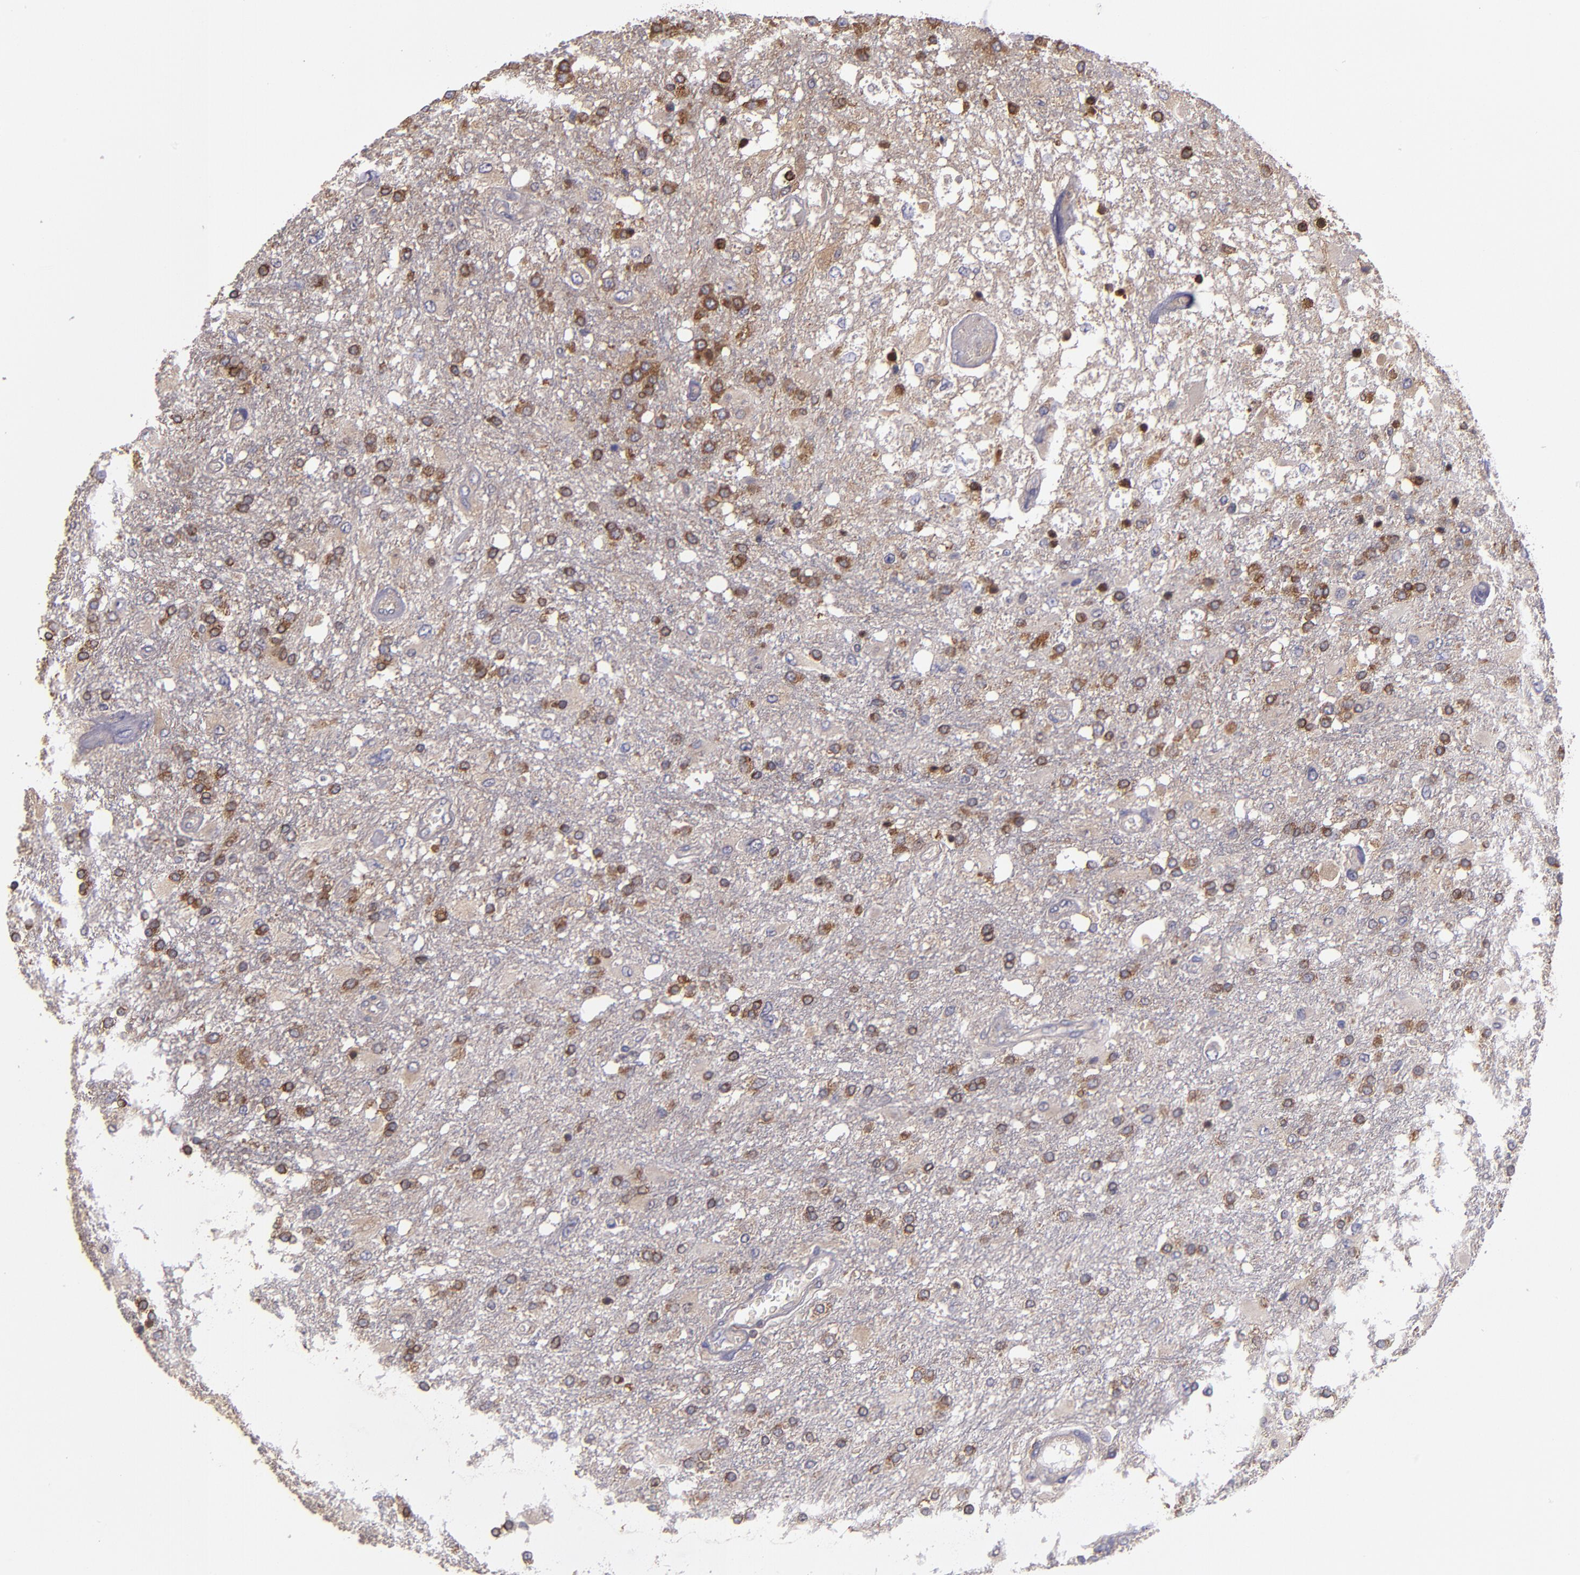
{"staining": {"intensity": "moderate", "quantity": "25%-75%", "location": "cytoplasmic/membranous"}, "tissue": "glioma", "cell_type": "Tumor cells", "image_type": "cancer", "snomed": [{"axis": "morphology", "description": "Glioma, malignant, High grade"}, {"axis": "topography", "description": "Cerebral cortex"}], "caption": "Protein staining by IHC reveals moderate cytoplasmic/membranous expression in about 25%-75% of tumor cells in malignant high-grade glioma. (IHC, brightfield microscopy, high magnification).", "gene": "CARS1", "patient": {"sex": "male", "age": 79}}